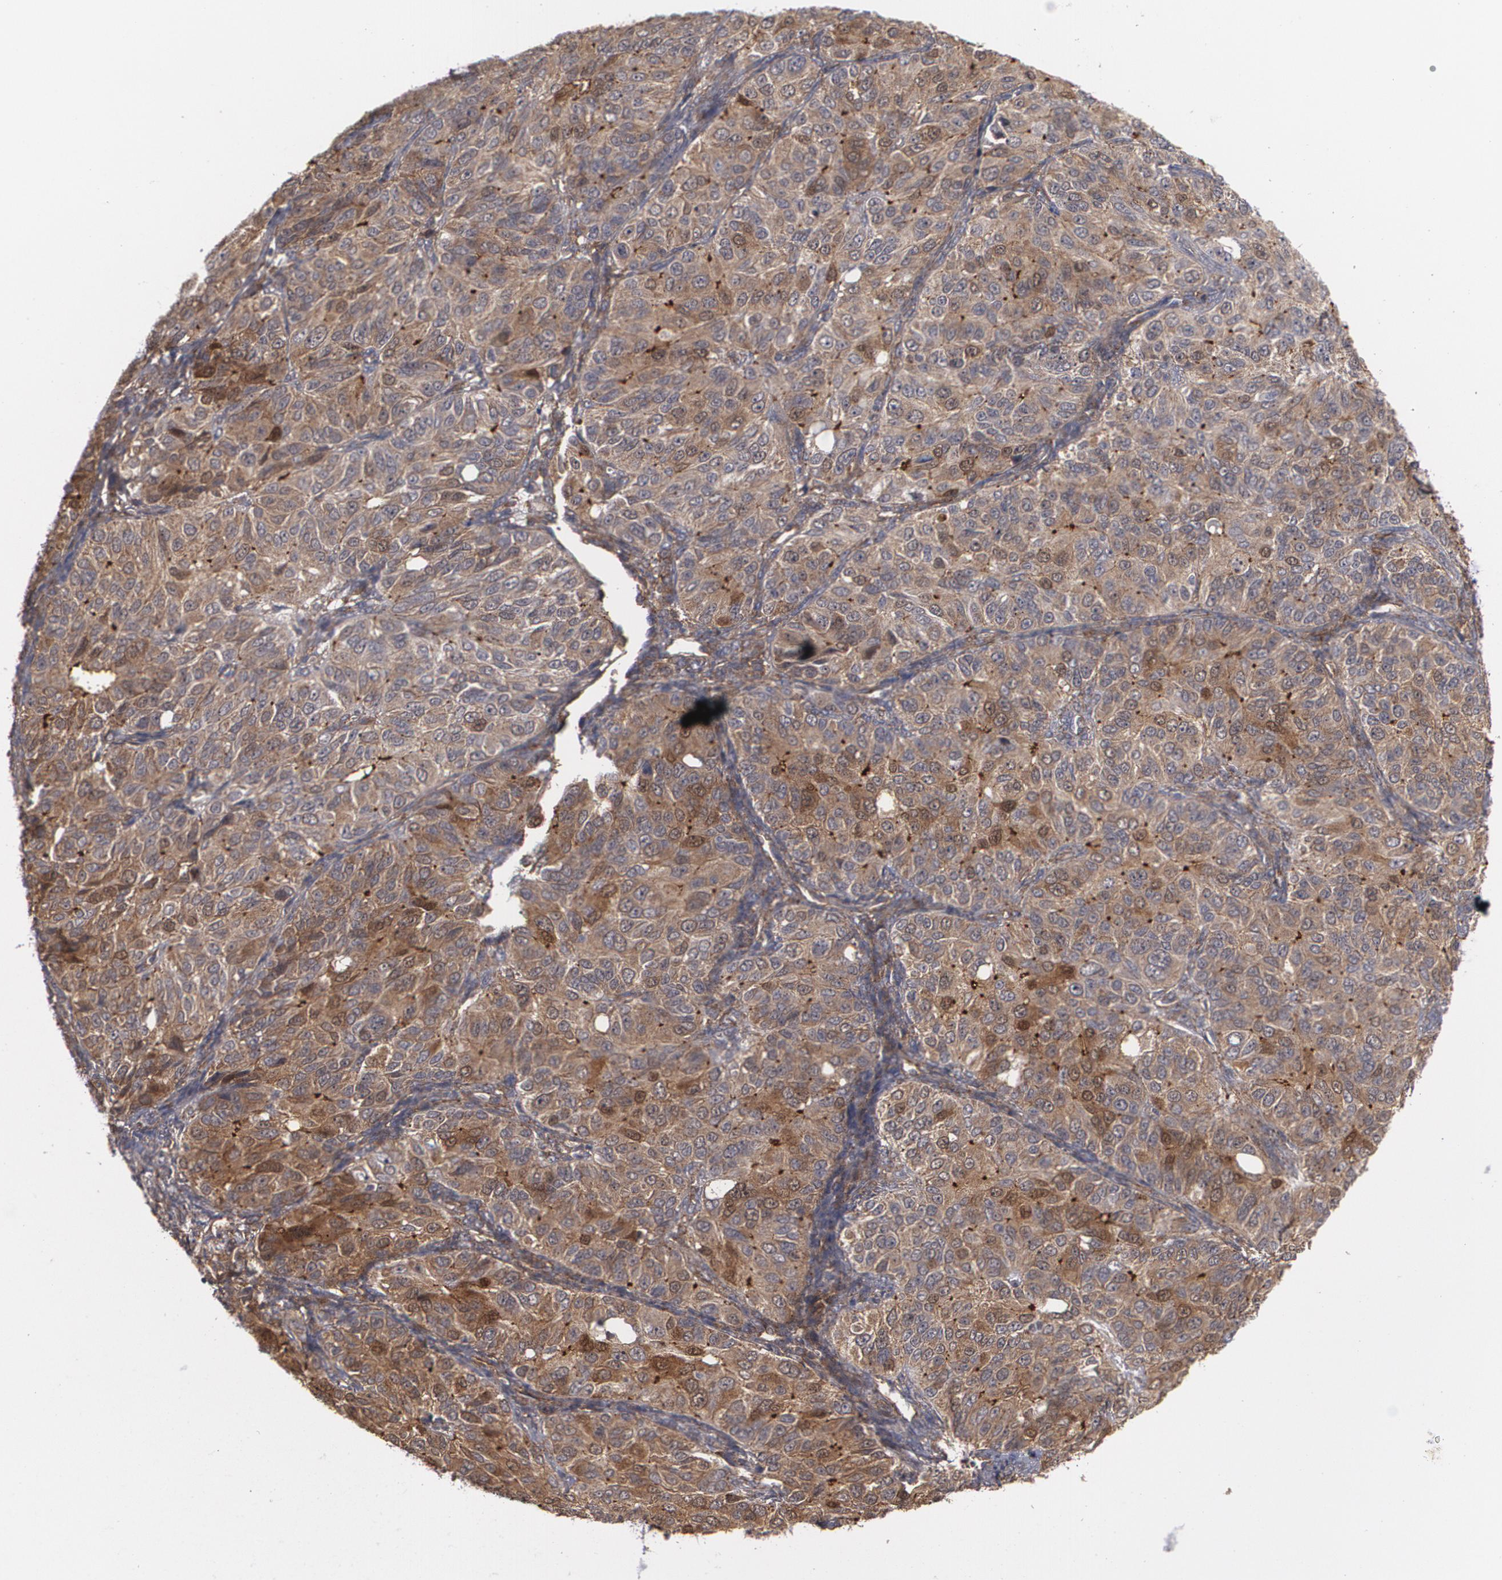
{"staining": {"intensity": "moderate", "quantity": ">75%", "location": "cytoplasmic/membranous"}, "tissue": "ovarian cancer", "cell_type": "Tumor cells", "image_type": "cancer", "snomed": [{"axis": "morphology", "description": "Carcinoma, endometroid"}, {"axis": "topography", "description": "Ovary"}], "caption": "The micrograph demonstrates staining of ovarian cancer, revealing moderate cytoplasmic/membranous protein expression (brown color) within tumor cells.", "gene": "TJP1", "patient": {"sex": "female", "age": 51}}